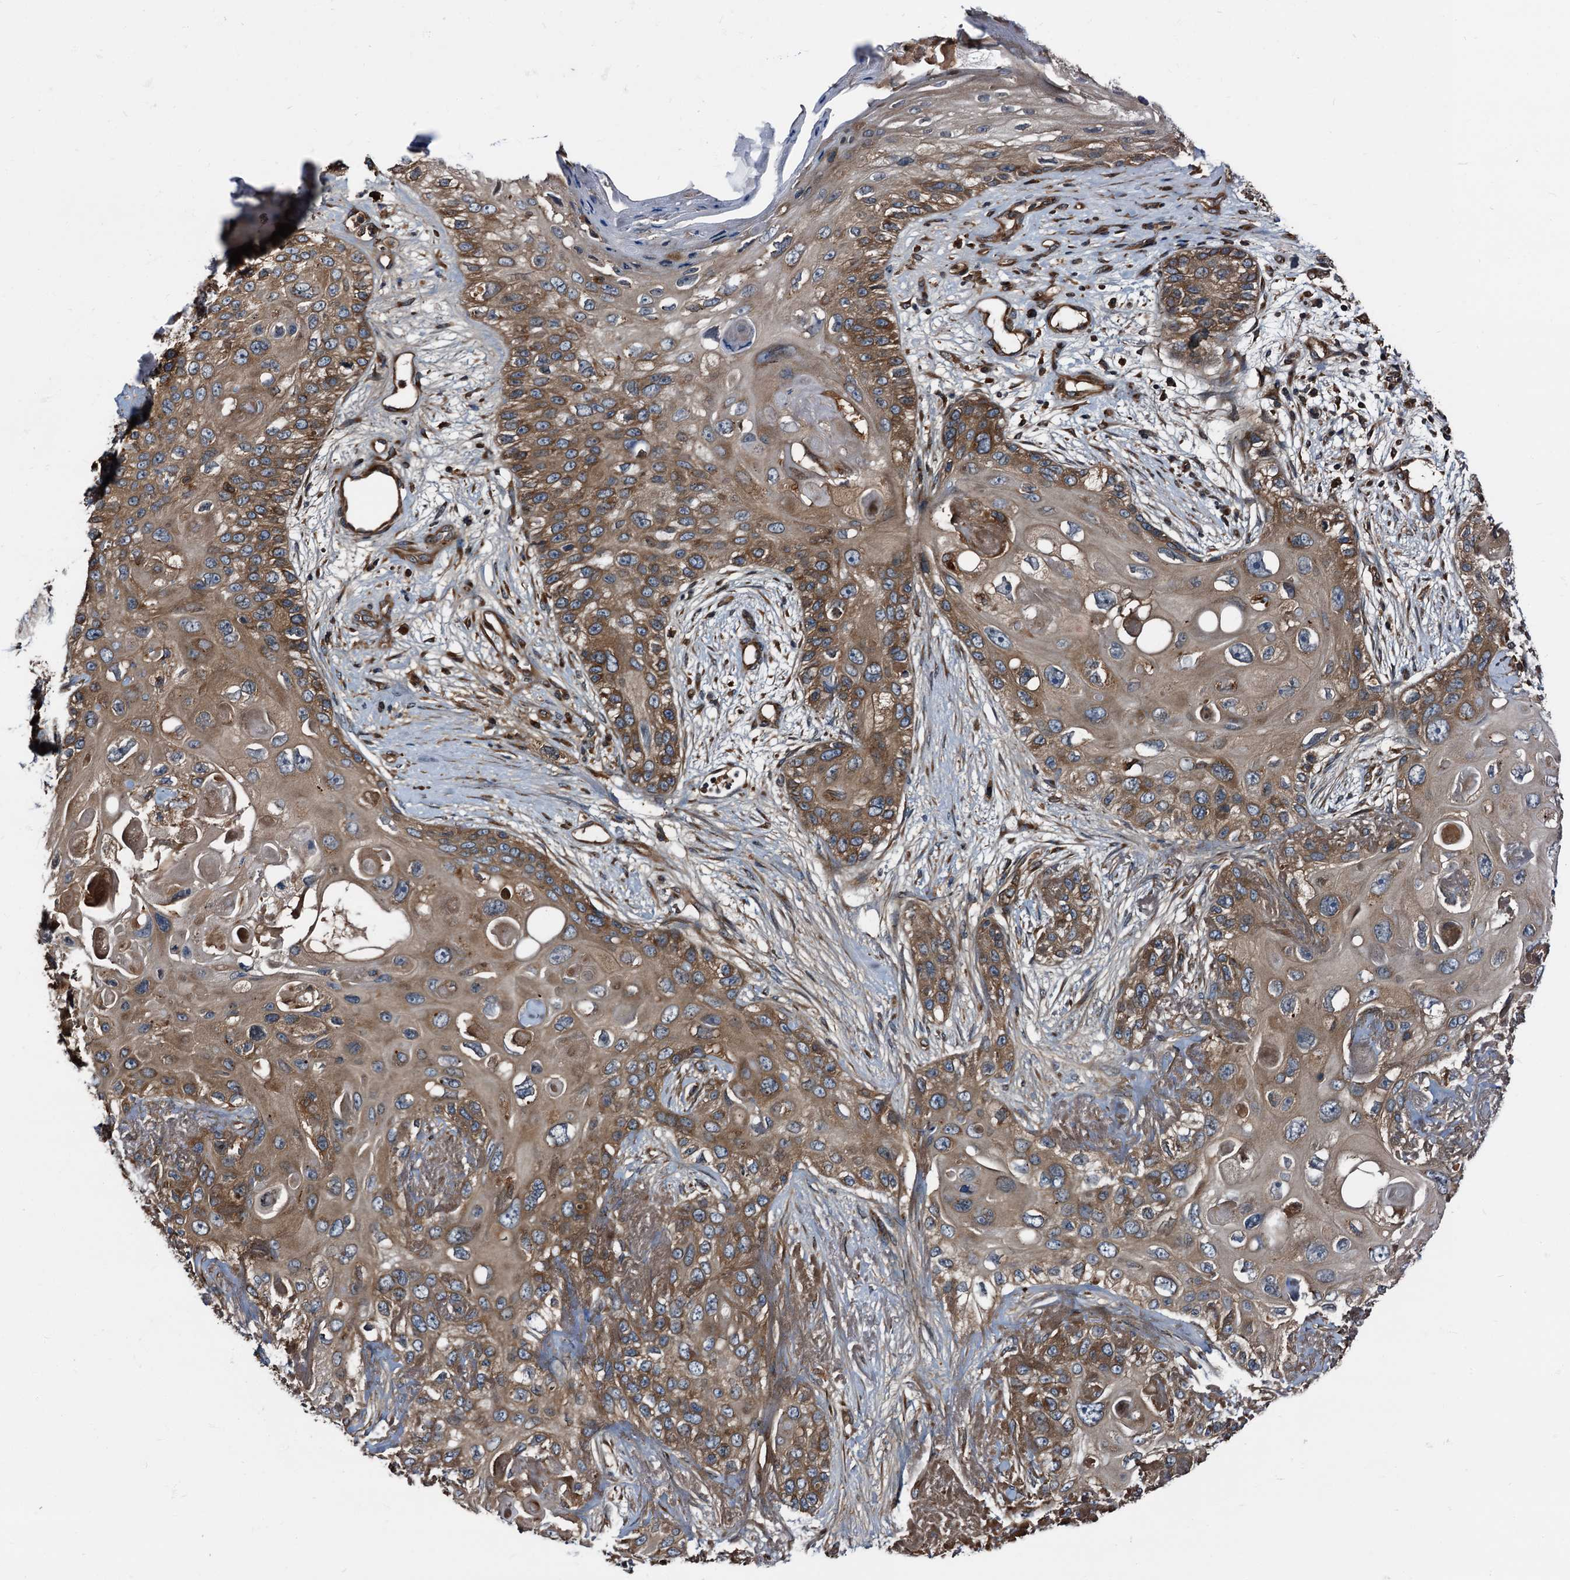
{"staining": {"intensity": "moderate", "quantity": ">75%", "location": "cytoplasmic/membranous"}, "tissue": "skin cancer", "cell_type": "Tumor cells", "image_type": "cancer", "snomed": [{"axis": "morphology", "description": "Normal tissue, NOS"}, {"axis": "morphology", "description": "Squamous cell carcinoma, NOS"}, {"axis": "topography", "description": "Skin"}], "caption": "Protein expression analysis of squamous cell carcinoma (skin) exhibits moderate cytoplasmic/membranous positivity in about >75% of tumor cells.", "gene": "PEX5", "patient": {"sex": "male", "age": 72}}